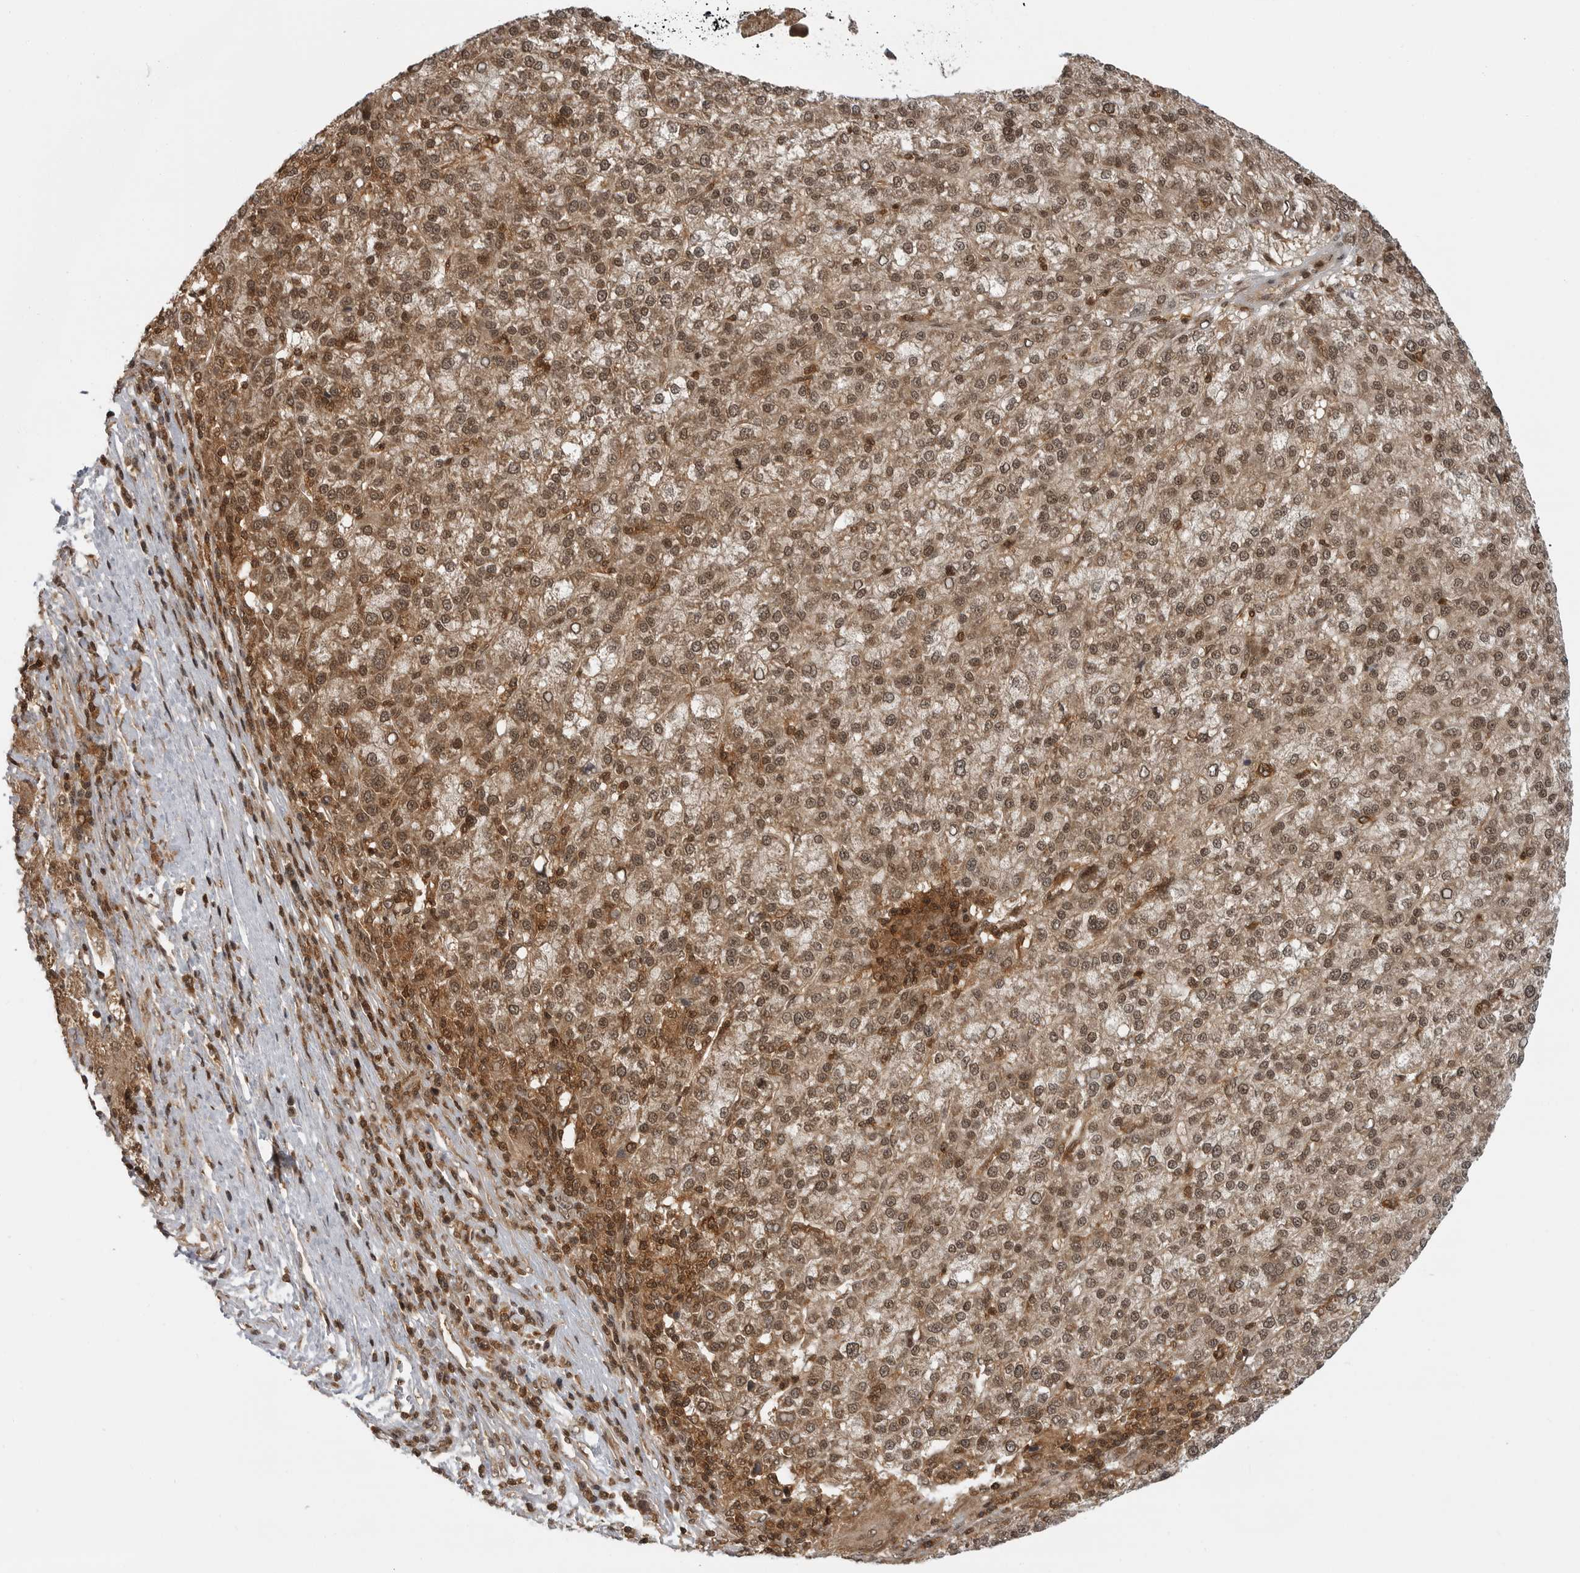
{"staining": {"intensity": "moderate", "quantity": ">75%", "location": "cytoplasmic/membranous,nuclear"}, "tissue": "liver cancer", "cell_type": "Tumor cells", "image_type": "cancer", "snomed": [{"axis": "morphology", "description": "Carcinoma, Hepatocellular, NOS"}, {"axis": "topography", "description": "Liver"}], "caption": "Moderate cytoplasmic/membranous and nuclear expression is present in about >75% of tumor cells in liver cancer (hepatocellular carcinoma).", "gene": "SZRD1", "patient": {"sex": "female", "age": 58}}